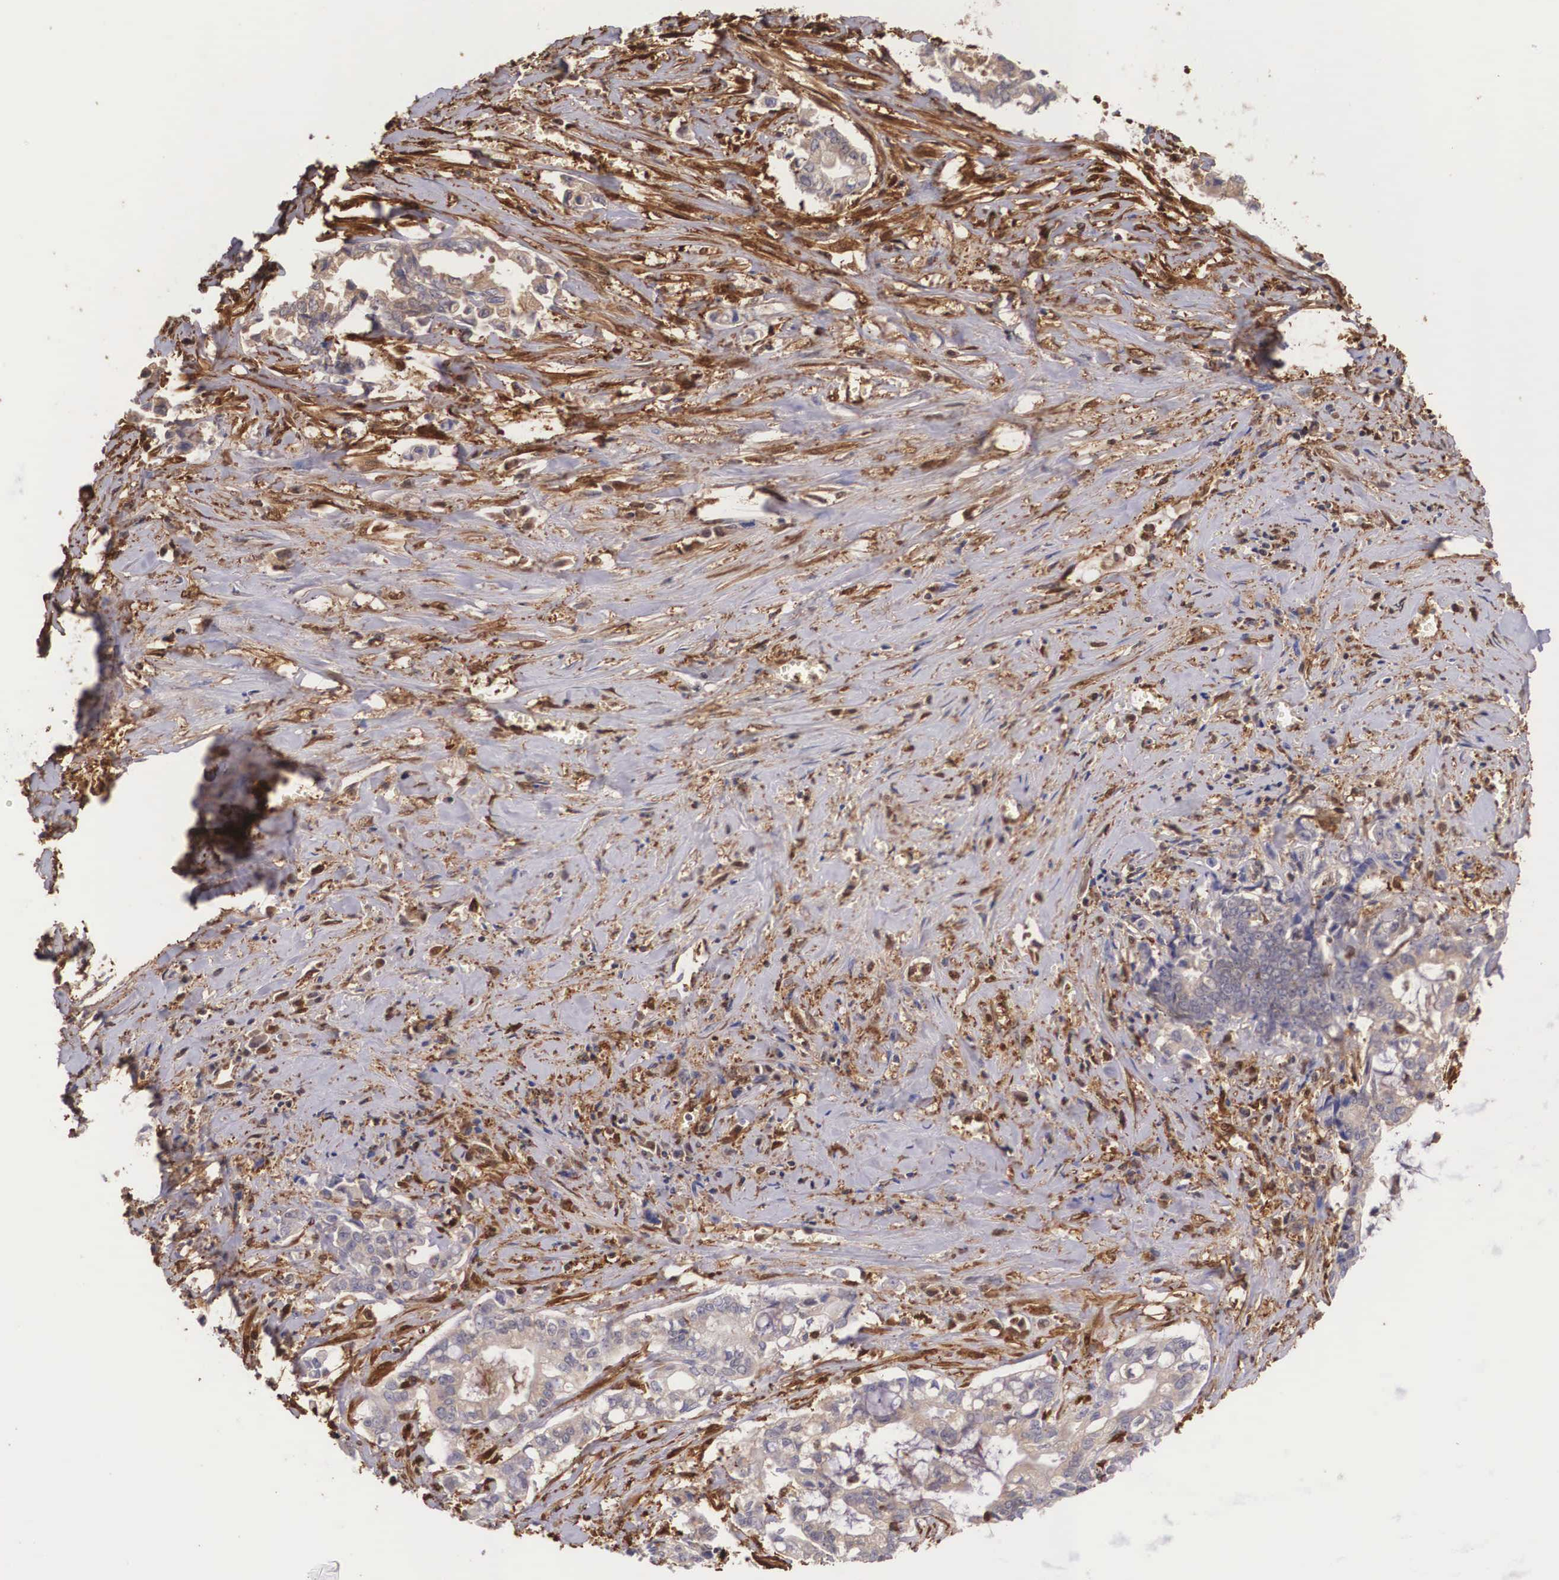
{"staining": {"intensity": "weak", "quantity": "<25%", "location": "cytoplasmic/membranous"}, "tissue": "liver cancer", "cell_type": "Tumor cells", "image_type": "cancer", "snomed": [{"axis": "morphology", "description": "Cholangiocarcinoma"}, {"axis": "topography", "description": "Liver"}], "caption": "This is a micrograph of immunohistochemistry staining of liver cholangiocarcinoma, which shows no staining in tumor cells.", "gene": "LGALS1", "patient": {"sex": "male", "age": 57}}